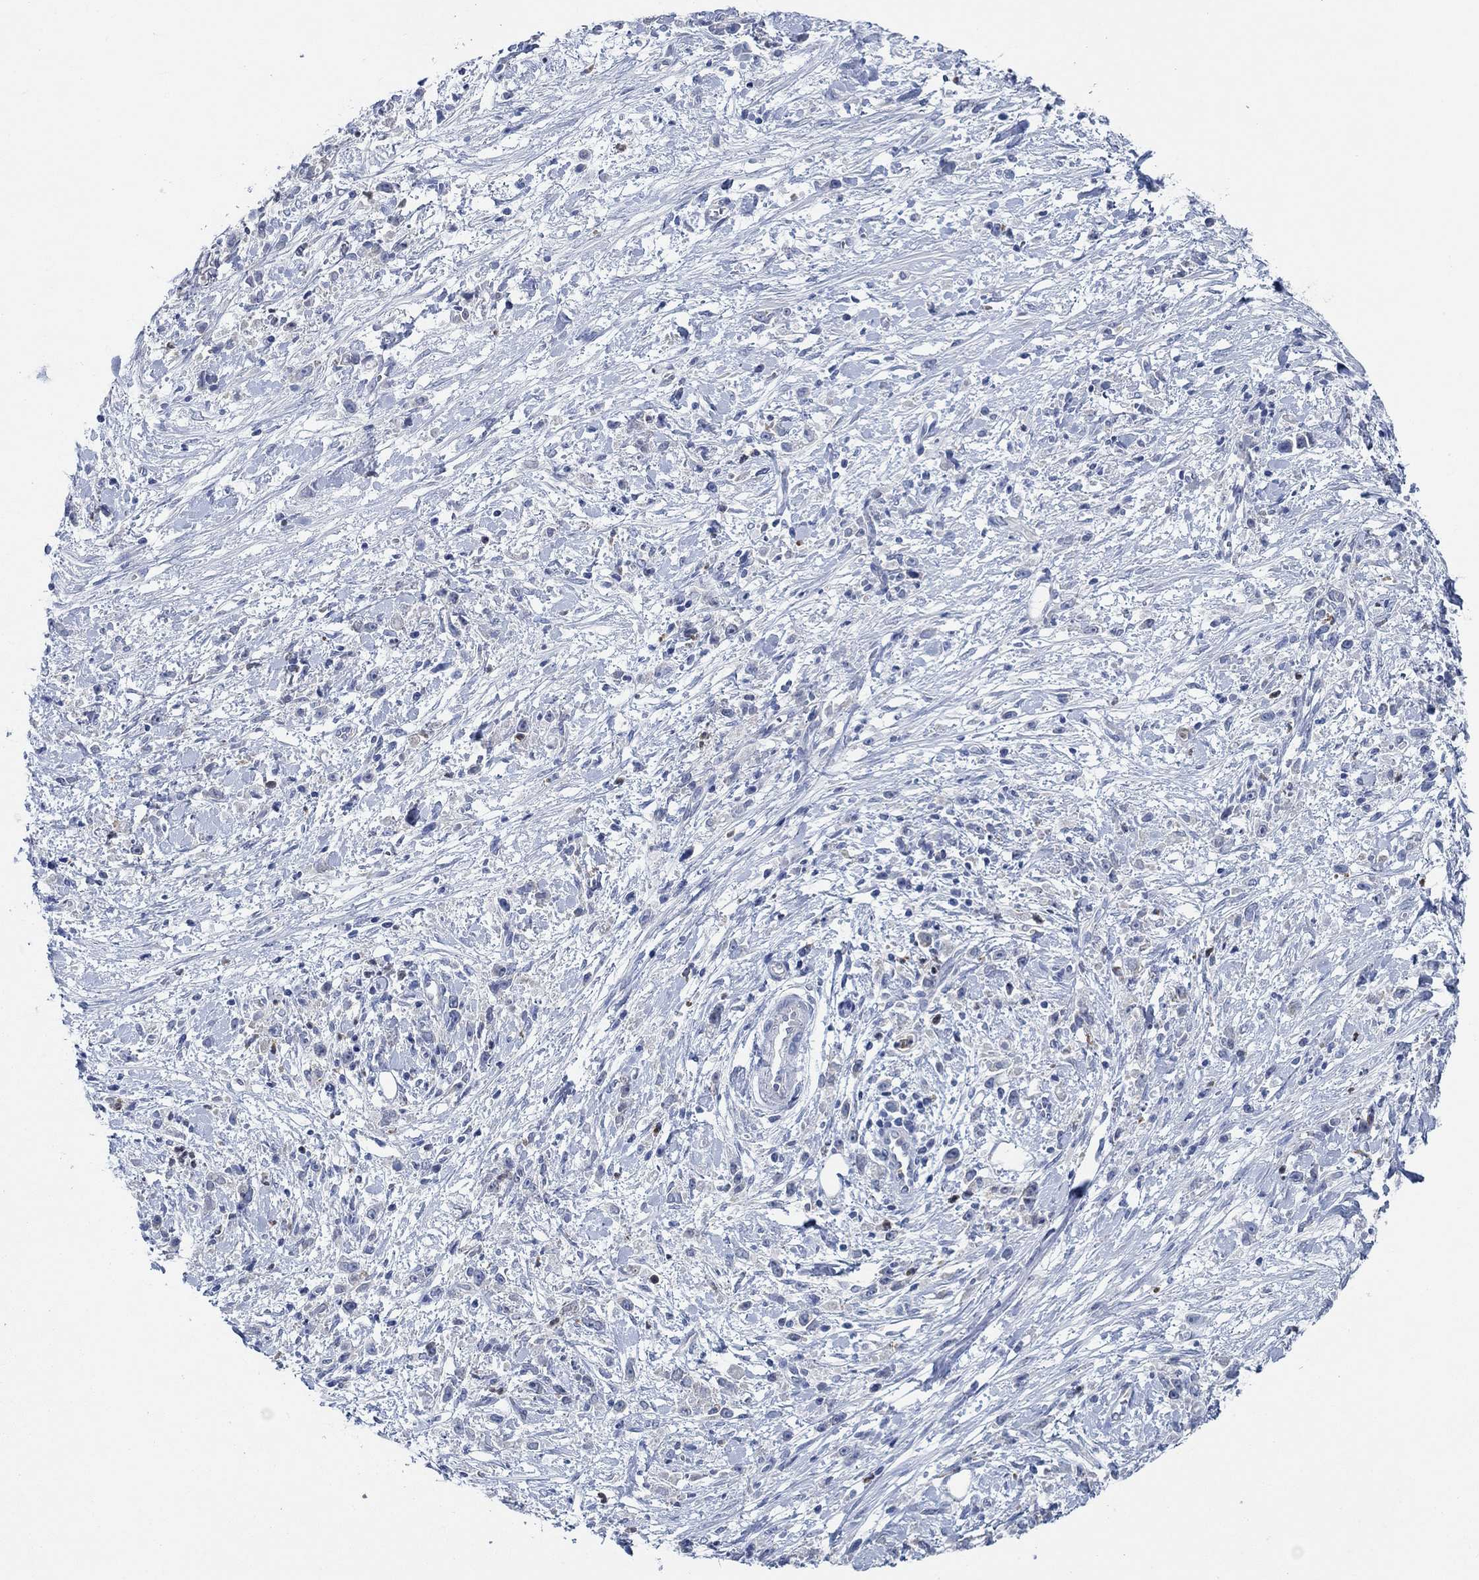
{"staining": {"intensity": "negative", "quantity": "none", "location": "none"}, "tissue": "stomach cancer", "cell_type": "Tumor cells", "image_type": "cancer", "snomed": [{"axis": "morphology", "description": "Adenocarcinoma, NOS"}, {"axis": "topography", "description": "Stomach"}], "caption": "Immunohistochemistry (IHC) of adenocarcinoma (stomach) shows no expression in tumor cells.", "gene": "ZNF671", "patient": {"sex": "female", "age": 59}}